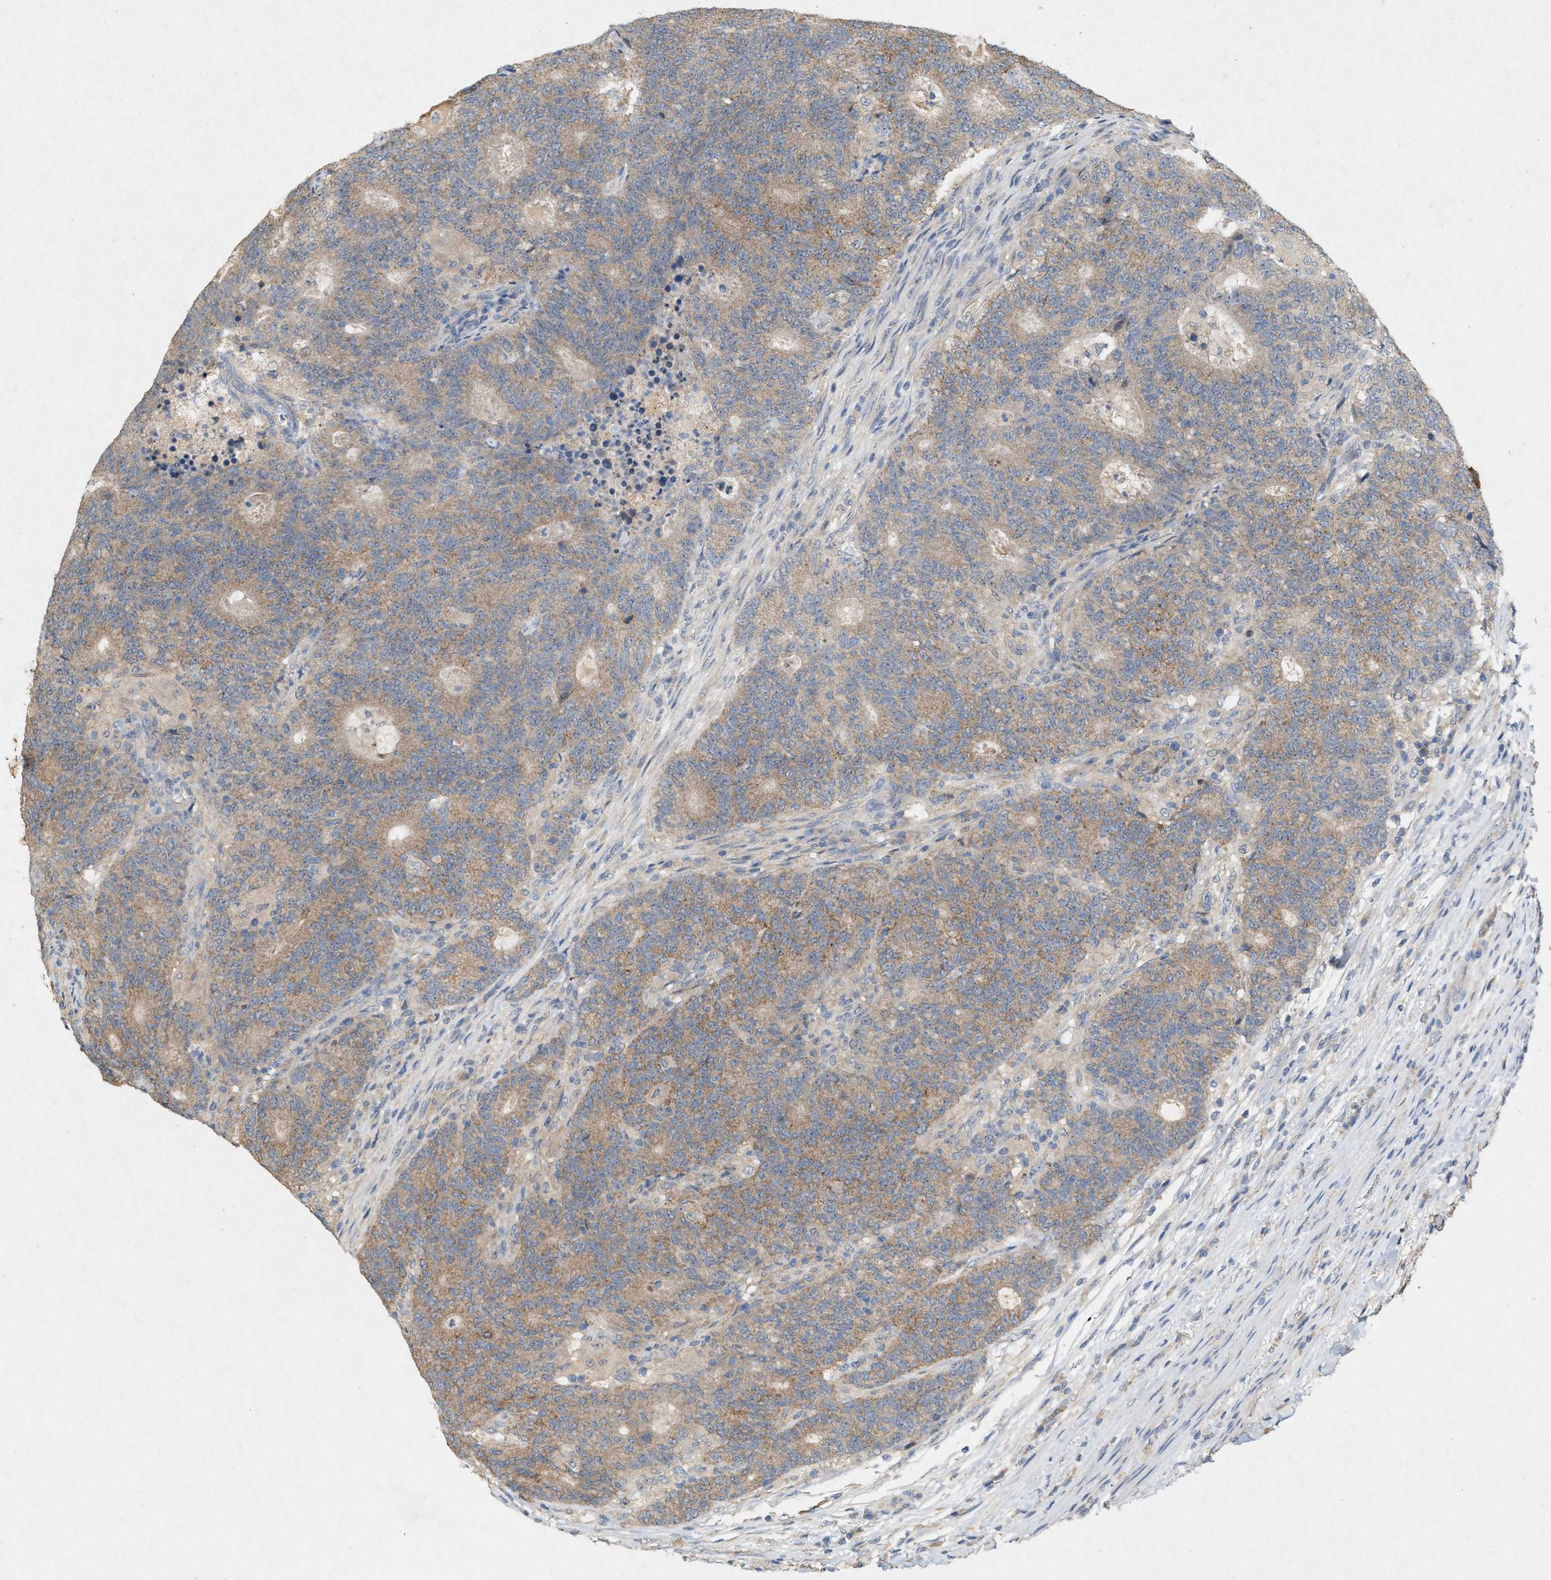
{"staining": {"intensity": "moderate", "quantity": ">75%", "location": "cytoplasmic/membranous"}, "tissue": "colorectal cancer", "cell_type": "Tumor cells", "image_type": "cancer", "snomed": [{"axis": "morphology", "description": "Normal tissue, NOS"}, {"axis": "morphology", "description": "Adenocarcinoma, NOS"}, {"axis": "topography", "description": "Colon"}], "caption": "Immunohistochemistry (IHC) micrograph of neoplastic tissue: adenocarcinoma (colorectal) stained using IHC shows medium levels of moderate protein expression localized specifically in the cytoplasmic/membranous of tumor cells, appearing as a cytoplasmic/membranous brown color.", "gene": "DCAF7", "patient": {"sex": "female", "age": 75}}